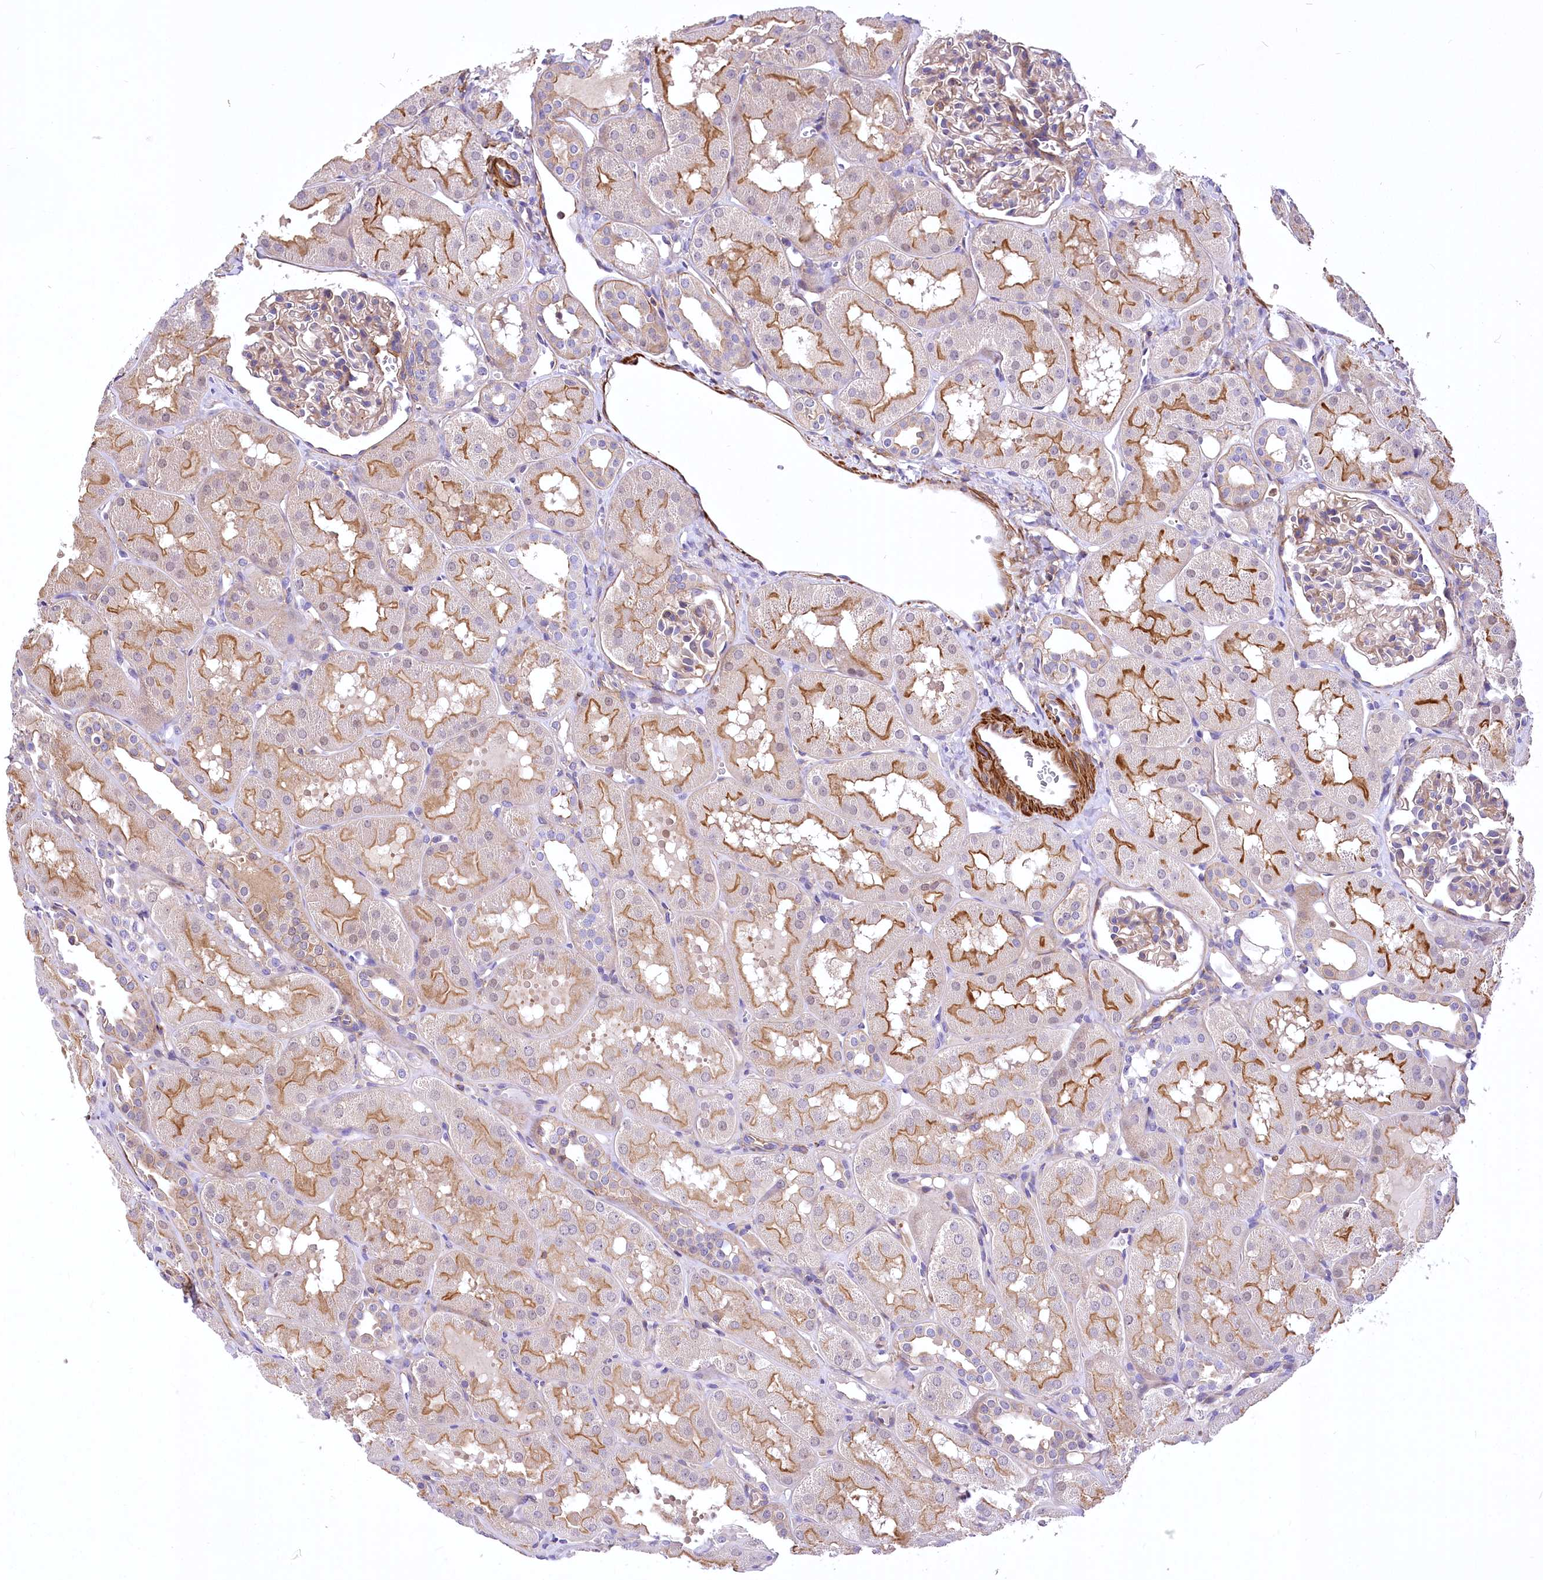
{"staining": {"intensity": "weak", "quantity": "25%-75%", "location": "cytoplasmic/membranous"}, "tissue": "kidney", "cell_type": "Cells in glomeruli", "image_type": "normal", "snomed": [{"axis": "morphology", "description": "Normal tissue, NOS"}, {"axis": "topography", "description": "Kidney"}, {"axis": "topography", "description": "Urinary bladder"}], "caption": "High-magnification brightfield microscopy of unremarkable kidney stained with DAB (3,3'-diaminobenzidine) (brown) and counterstained with hematoxylin (blue). cells in glomeruli exhibit weak cytoplasmic/membranous staining is appreciated in about25%-75% of cells. The protein of interest is shown in brown color, while the nuclei are stained blue.", "gene": "DPP3", "patient": {"sex": "male", "age": 16}}